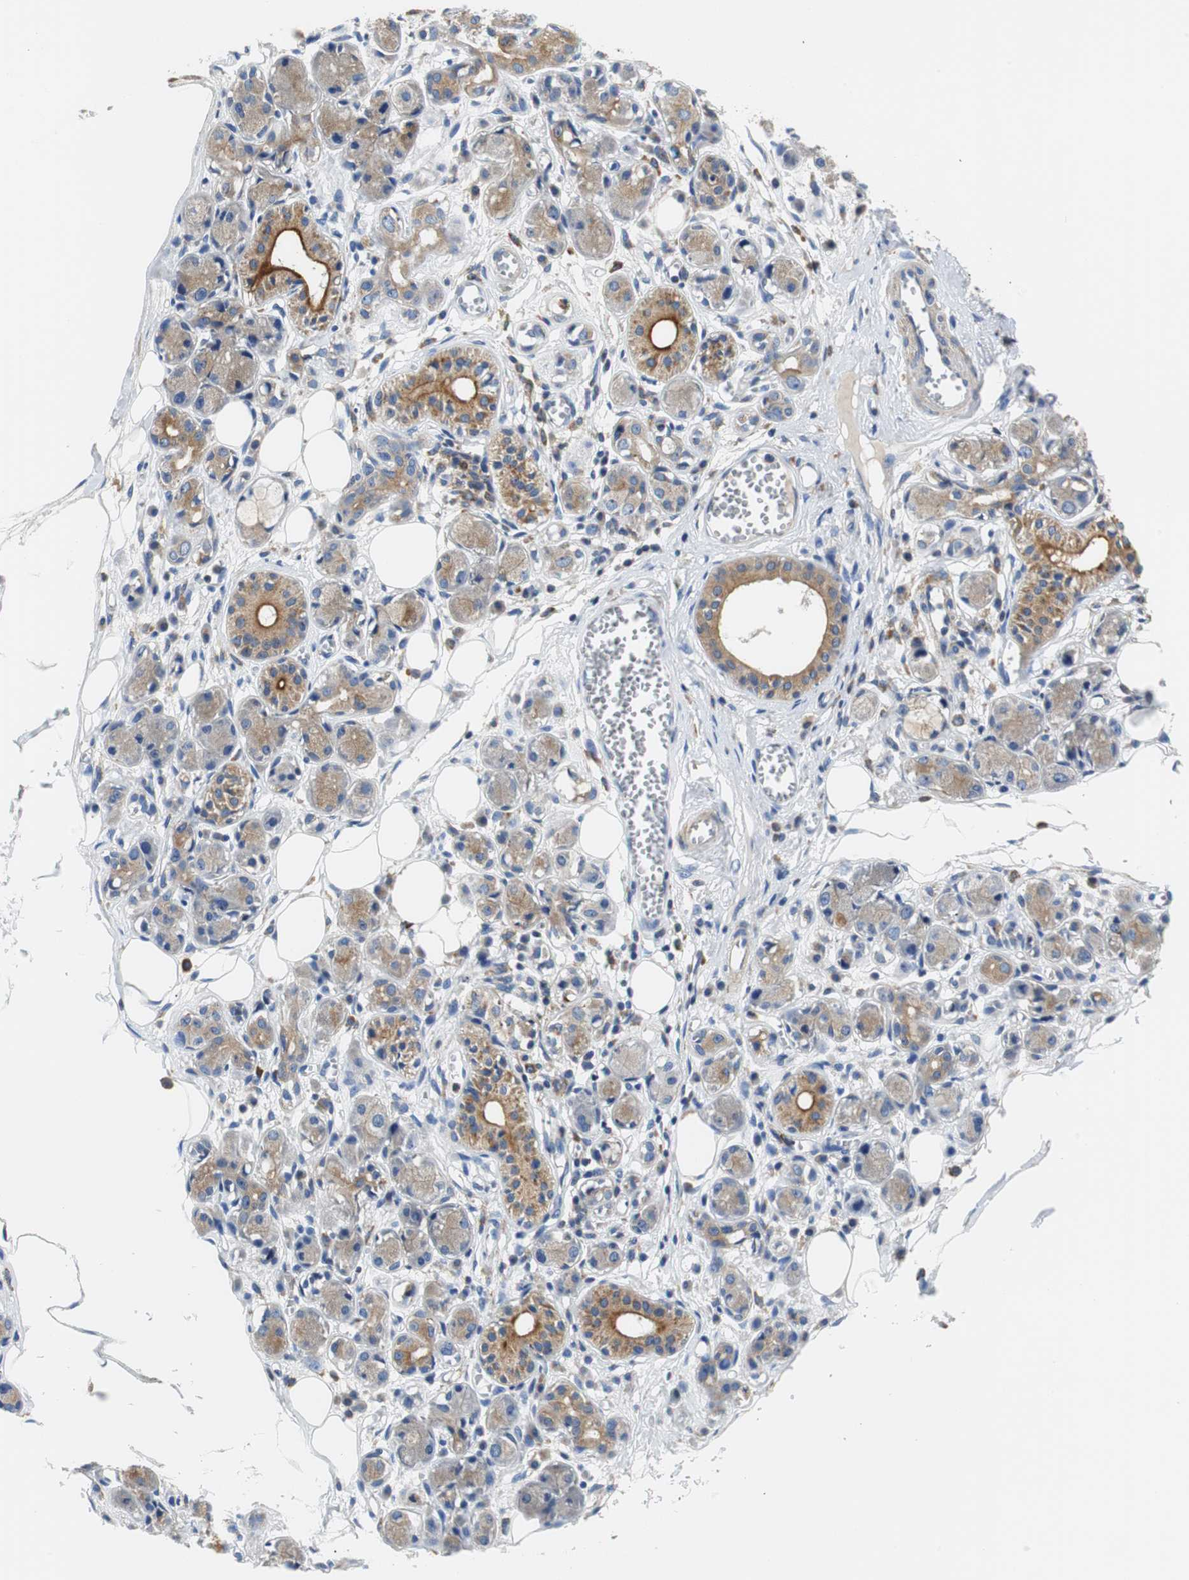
{"staining": {"intensity": "negative", "quantity": "none", "location": "none"}, "tissue": "adipose tissue", "cell_type": "Adipocytes", "image_type": "normal", "snomed": [{"axis": "morphology", "description": "Normal tissue, NOS"}, {"axis": "morphology", "description": "Inflammation, NOS"}, {"axis": "topography", "description": "Vascular tissue"}, {"axis": "topography", "description": "Salivary gland"}], "caption": "An IHC micrograph of normal adipose tissue is shown. There is no staining in adipocytes of adipose tissue.", "gene": "VAMP8", "patient": {"sex": "female", "age": 75}}